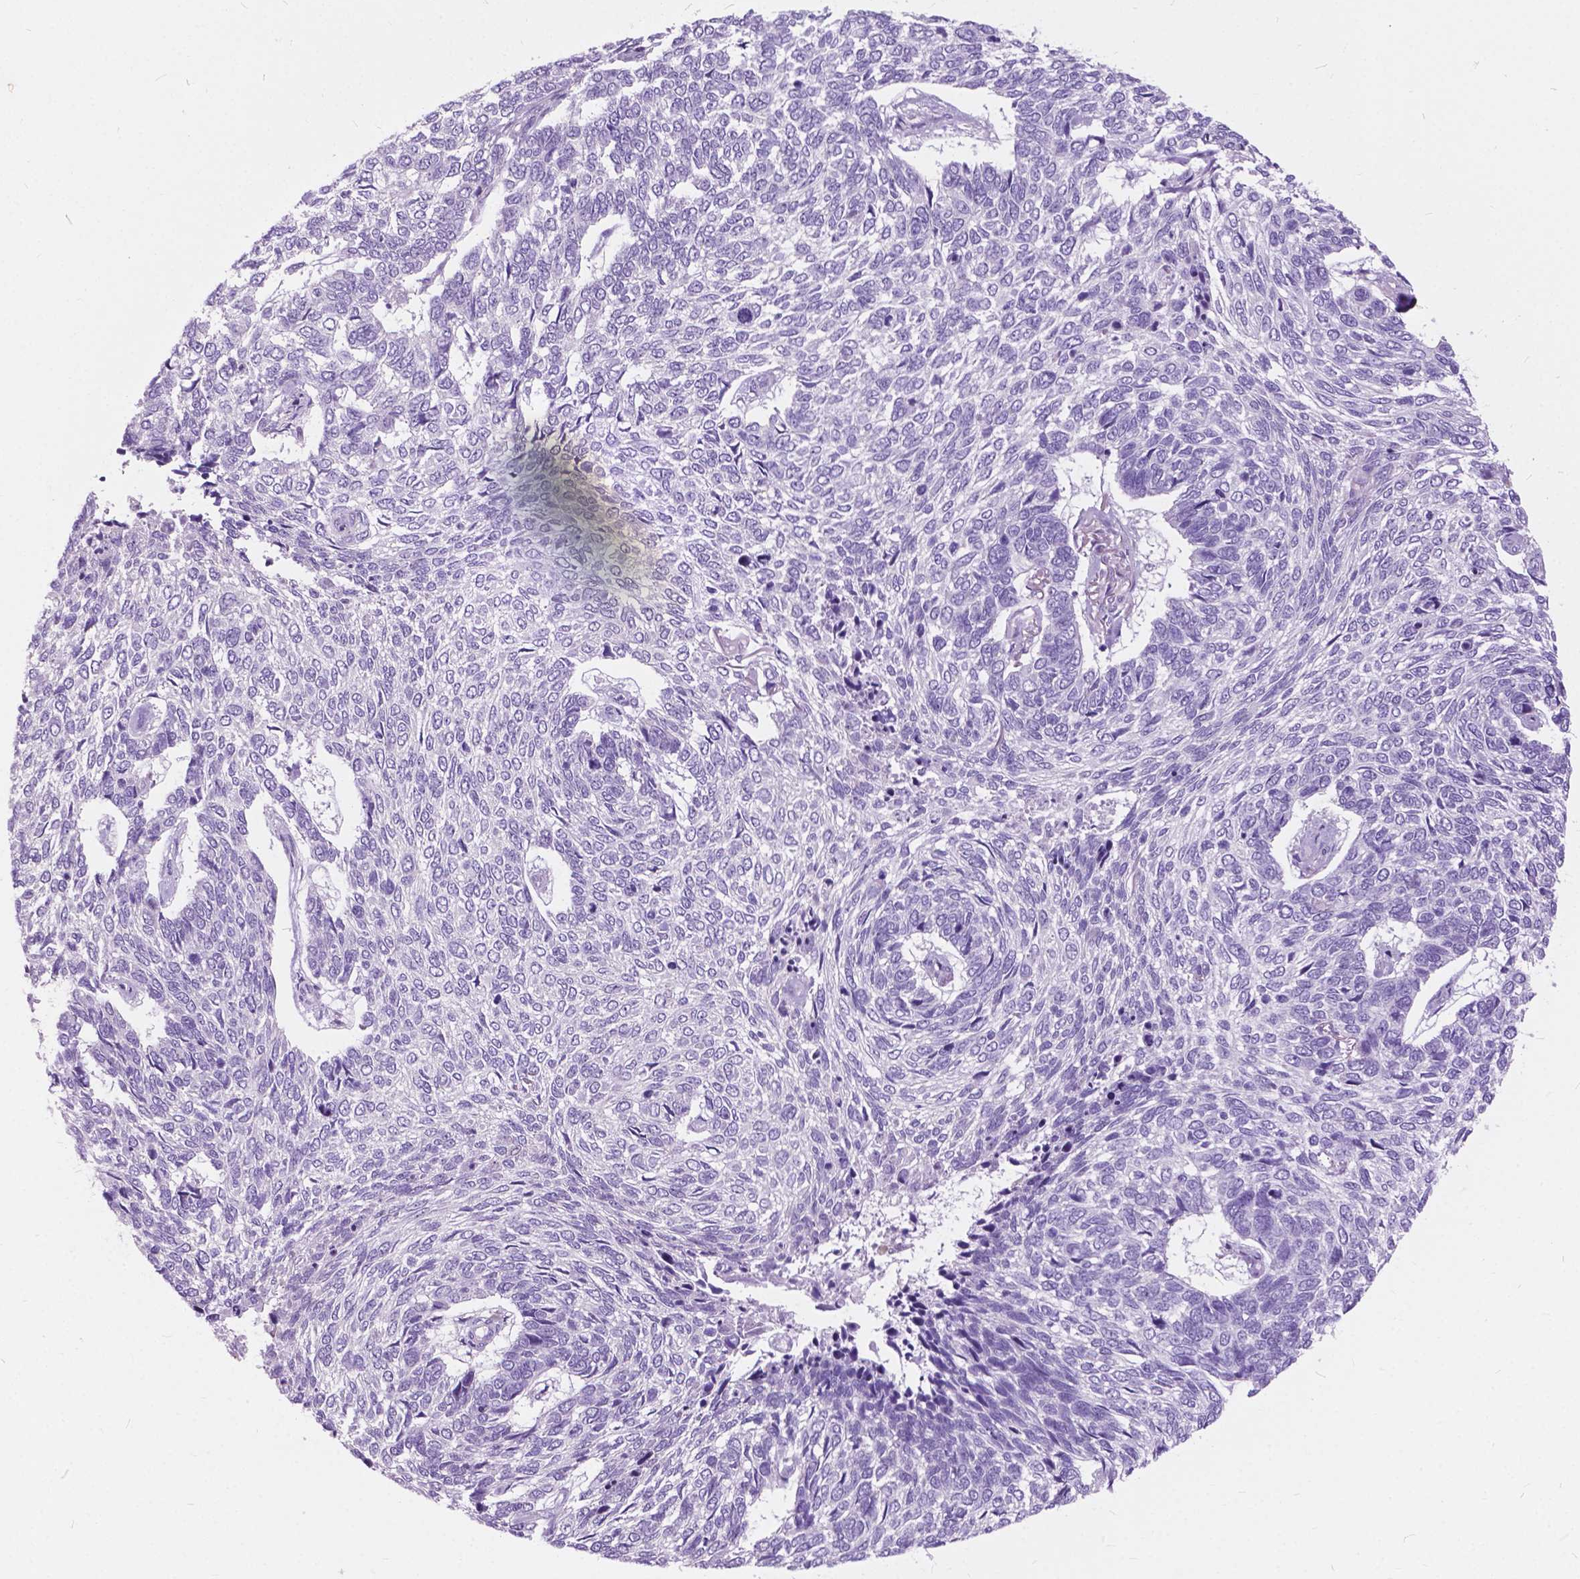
{"staining": {"intensity": "negative", "quantity": "none", "location": "none"}, "tissue": "skin cancer", "cell_type": "Tumor cells", "image_type": "cancer", "snomed": [{"axis": "morphology", "description": "Basal cell carcinoma"}, {"axis": "topography", "description": "Skin"}], "caption": "Immunohistochemistry (IHC) of human skin basal cell carcinoma shows no positivity in tumor cells.", "gene": "PRR35", "patient": {"sex": "female", "age": 65}}